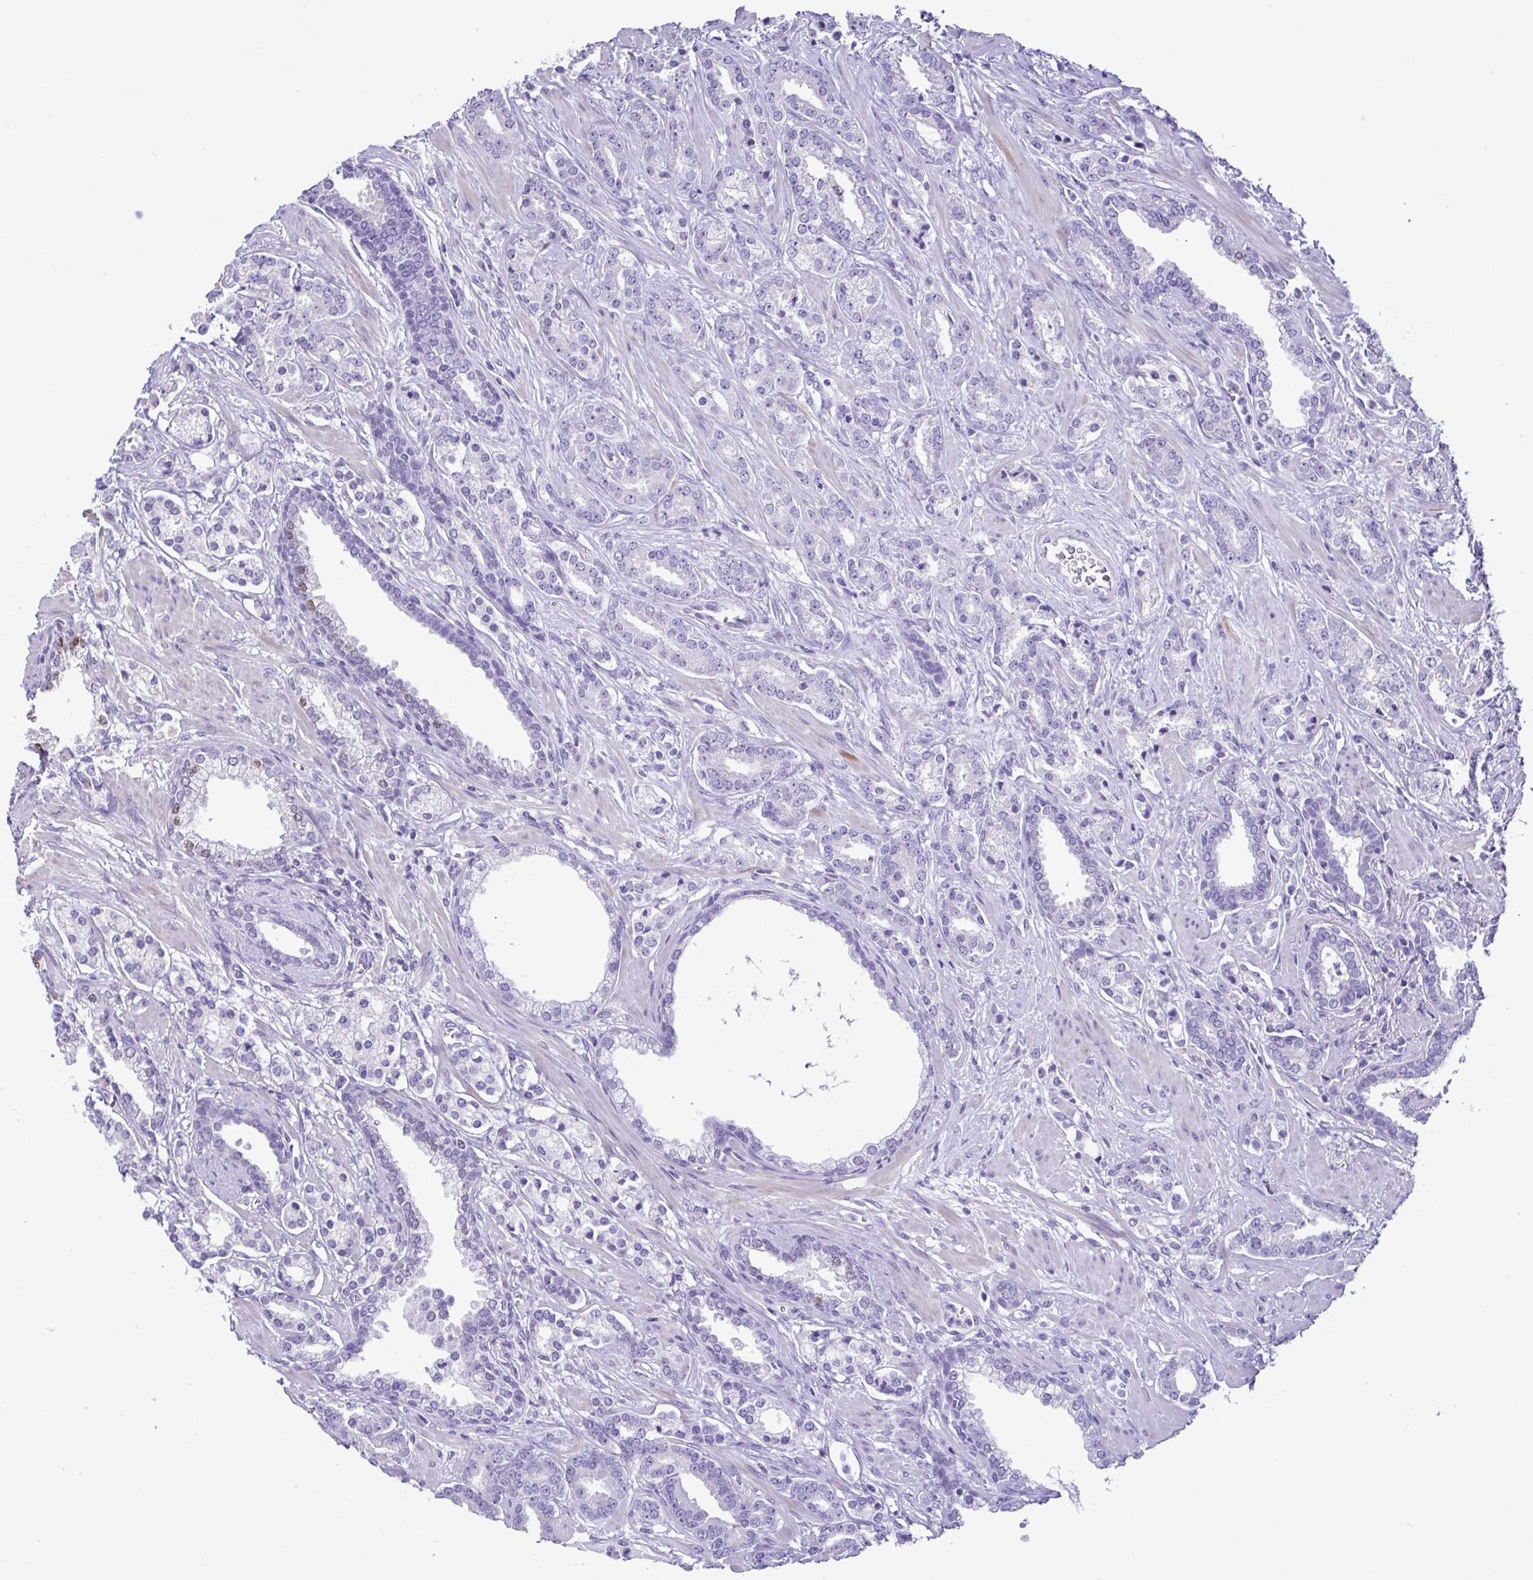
{"staining": {"intensity": "negative", "quantity": "none", "location": "none"}, "tissue": "prostate cancer", "cell_type": "Tumor cells", "image_type": "cancer", "snomed": [{"axis": "morphology", "description": "Adenocarcinoma, High grade"}, {"axis": "topography", "description": "Prostate"}], "caption": "Immunohistochemistry photomicrograph of human prostate adenocarcinoma (high-grade) stained for a protein (brown), which displays no positivity in tumor cells.", "gene": "CBY2", "patient": {"sex": "male", "age": 60}}